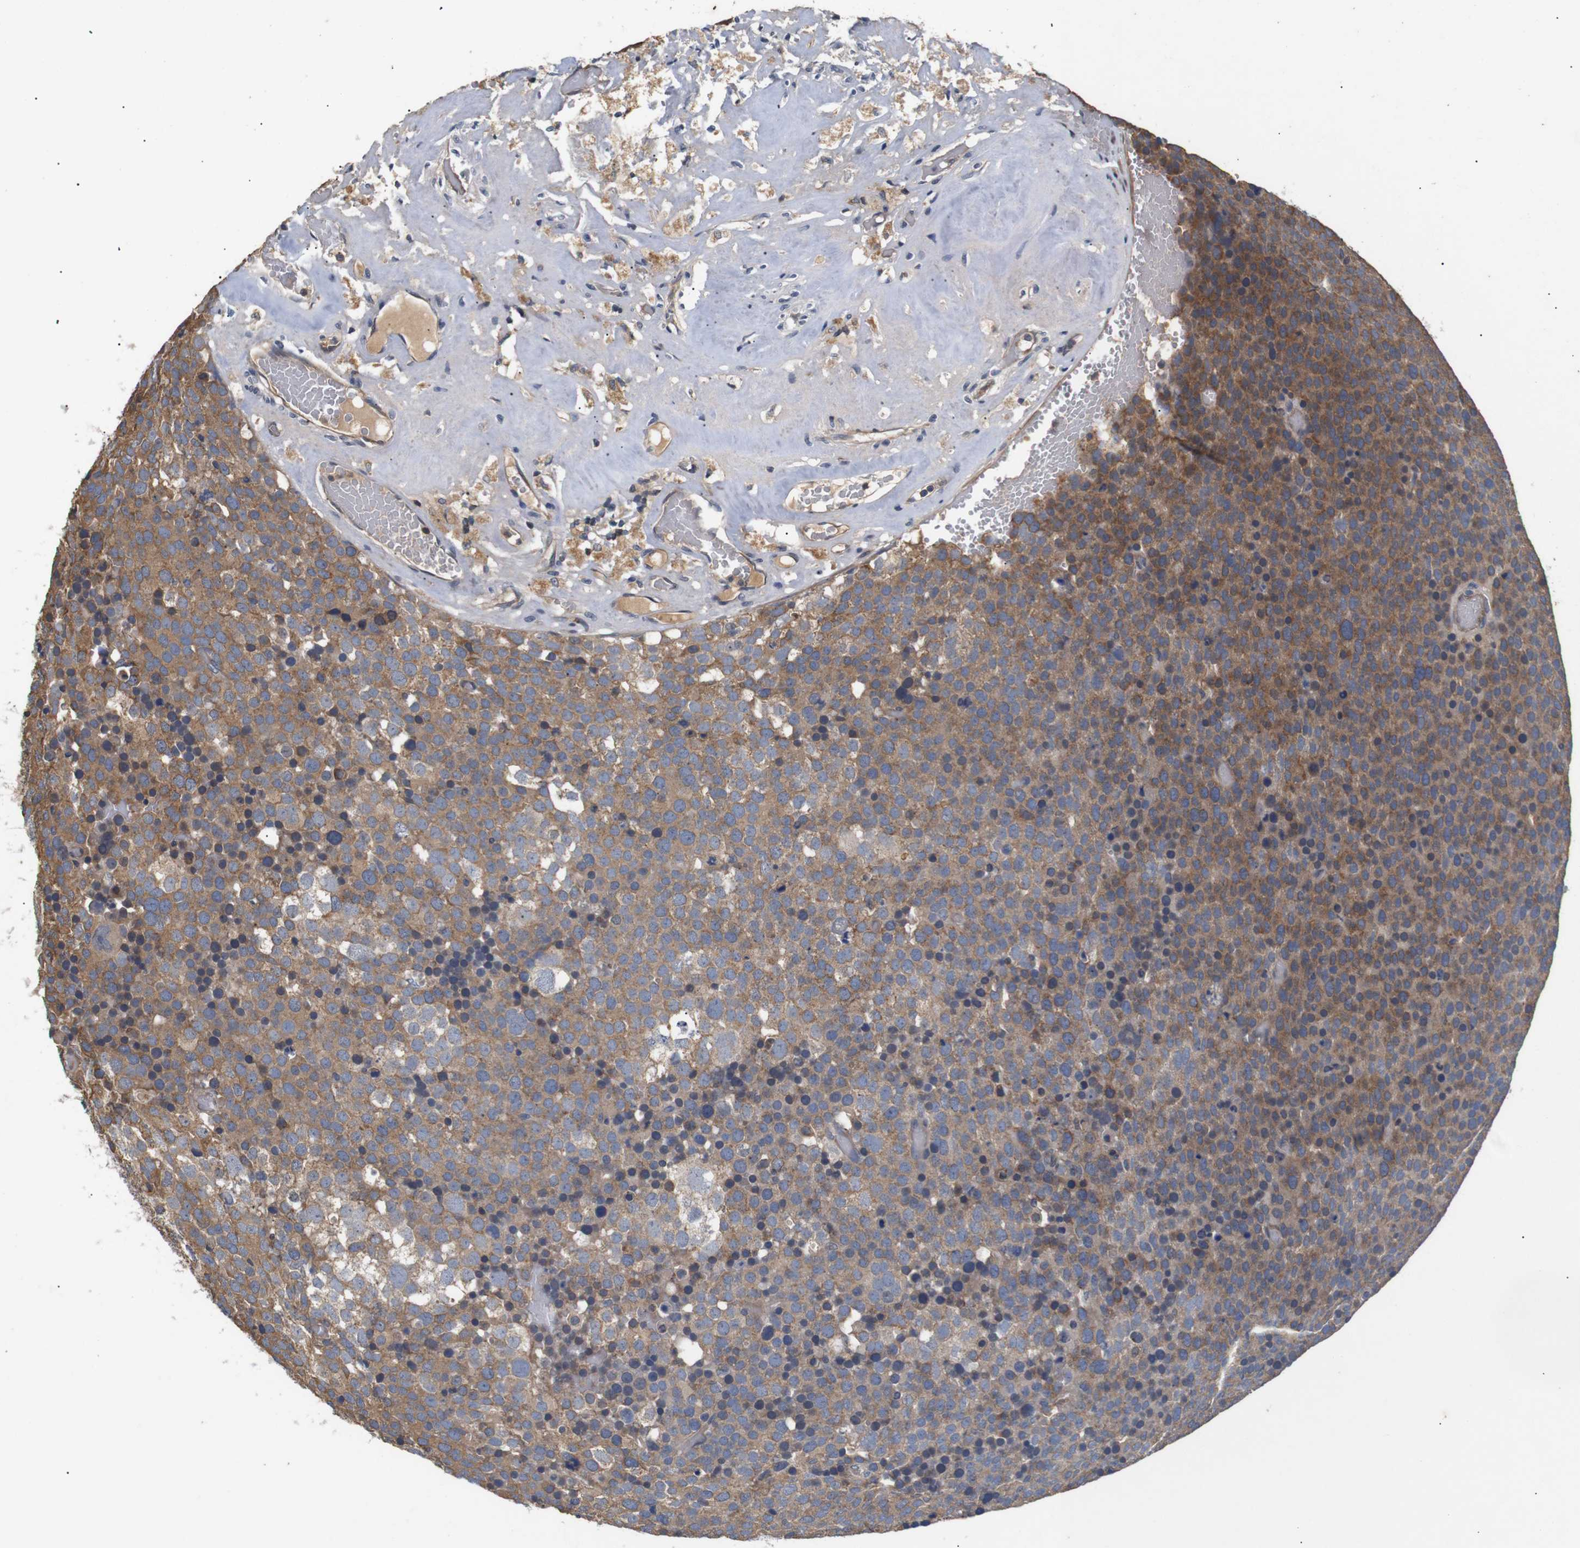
{"staining": {"intensity": "moderate", "quantity": ">75%", "location": "cytoplasmic/membranous"}, "tissue": "testis cancer", "cell_type": "Tumor cells", "image_type": "cancer", "snomed": [{"axis": "morphology", "description": "Seminoma, NOS"}, {"axis": "topography", "description": "Testis"}], "caption": "A brown stain labels moderate cytoplasmic/membranous staining of a protein in human testis cancer (seminoma) tumor cells.", "gene": "RIPK1", "patient": {"sex": "male", "age": 71}}